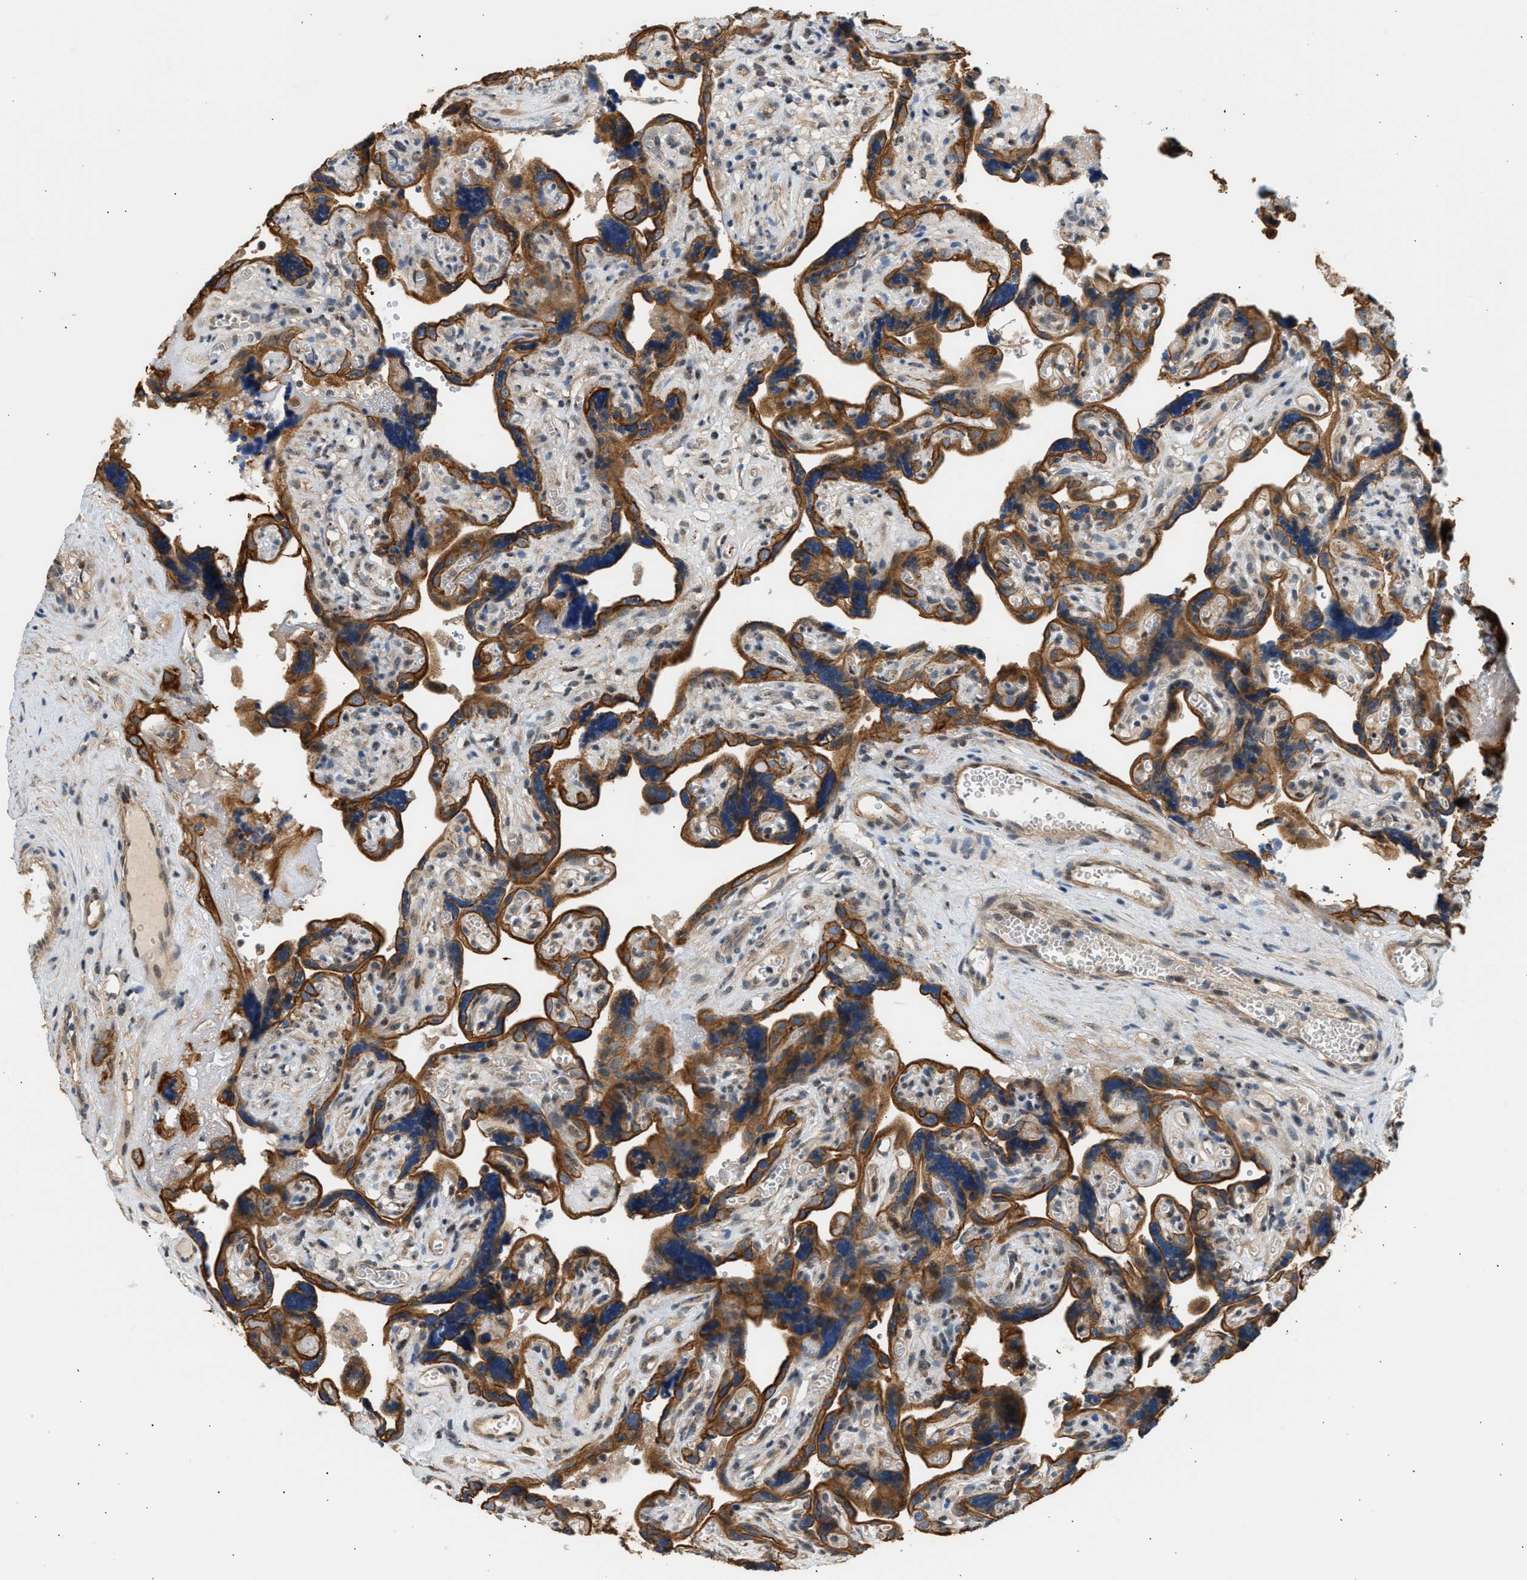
{"staining": {"intensity": "strong", "quantity": ">75%", "location": "cytoplasmic/membranous"}, "tissue": "placenta", "cell_type": "Decidual cells", "image_type": "normal", "snomed": [{"axis": "morphology", "description": "Normal tissue, NOS"}, {"axis": "topography", "description": "Placenta"}], "caption": "This photomicrograph demonstrates IHC staining of benign placenta, with high strong cytoplasmic/membranous staining in about >75% of decidual cells.", "gene": "WDR31", "patient": {"sex": "female", "age": 30}}